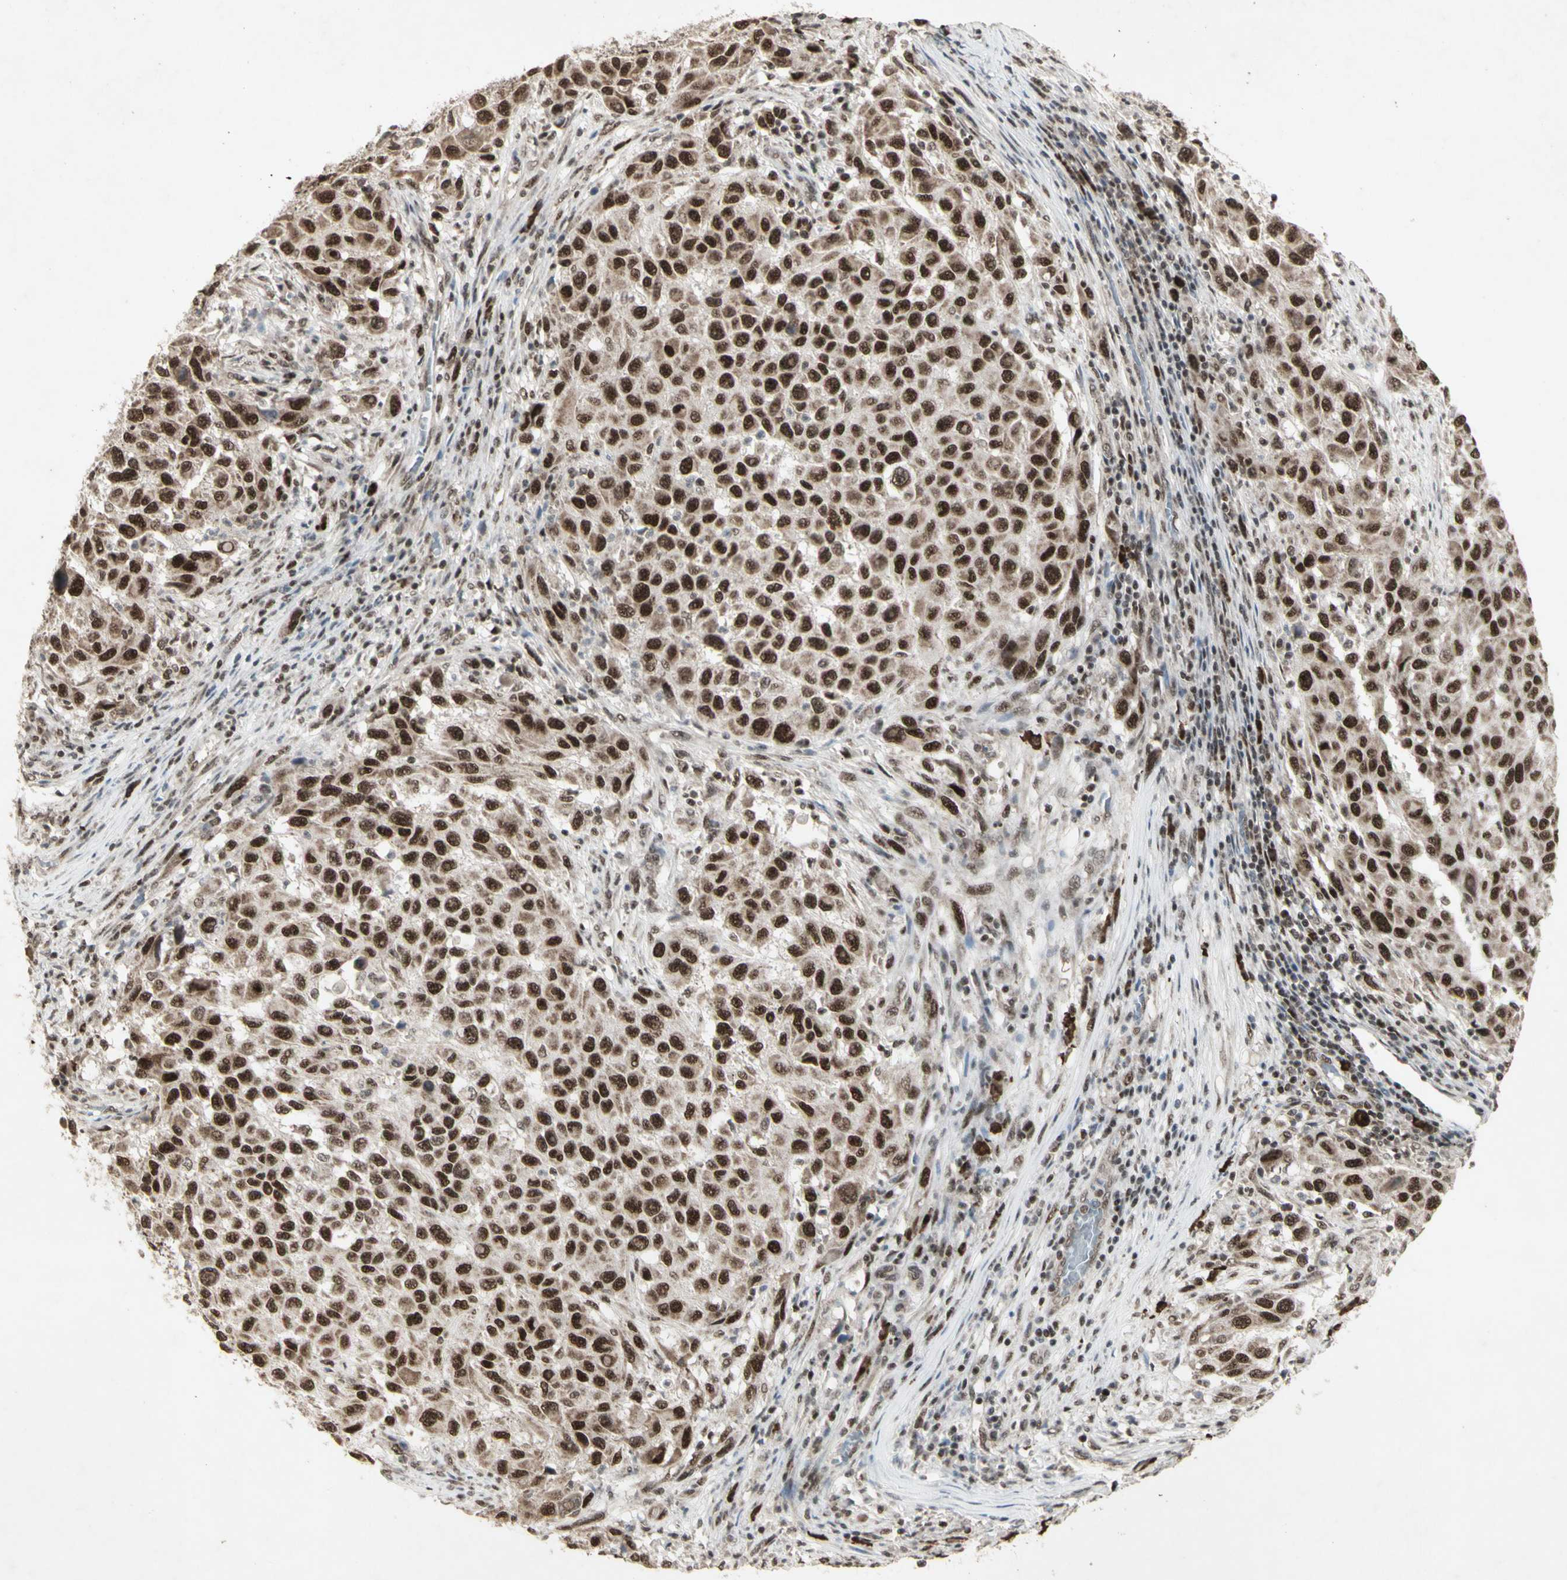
{"staining": {"intensity": "strong", "quantity": ">75%", "location": "cytoplasmic/membranous,nuclear"}, "tissue": "melanoma", "cell_type": "Tumor cells", "image_type": "cancer", "snomed": [{"axis": "morphology", "description": "Malignant melanoma, Metastatic site"}, {"axis": "topography", "description": "Lymph node"}], "caption": "There is high levels of strong cytoplasmic/membranous and nuclear expression in tumor cells of melanoma, as demonstrated by immunohistochemical staining (brown color).", "gene": "CCNT1", "patient": {"sex": "male", "age": 61}}